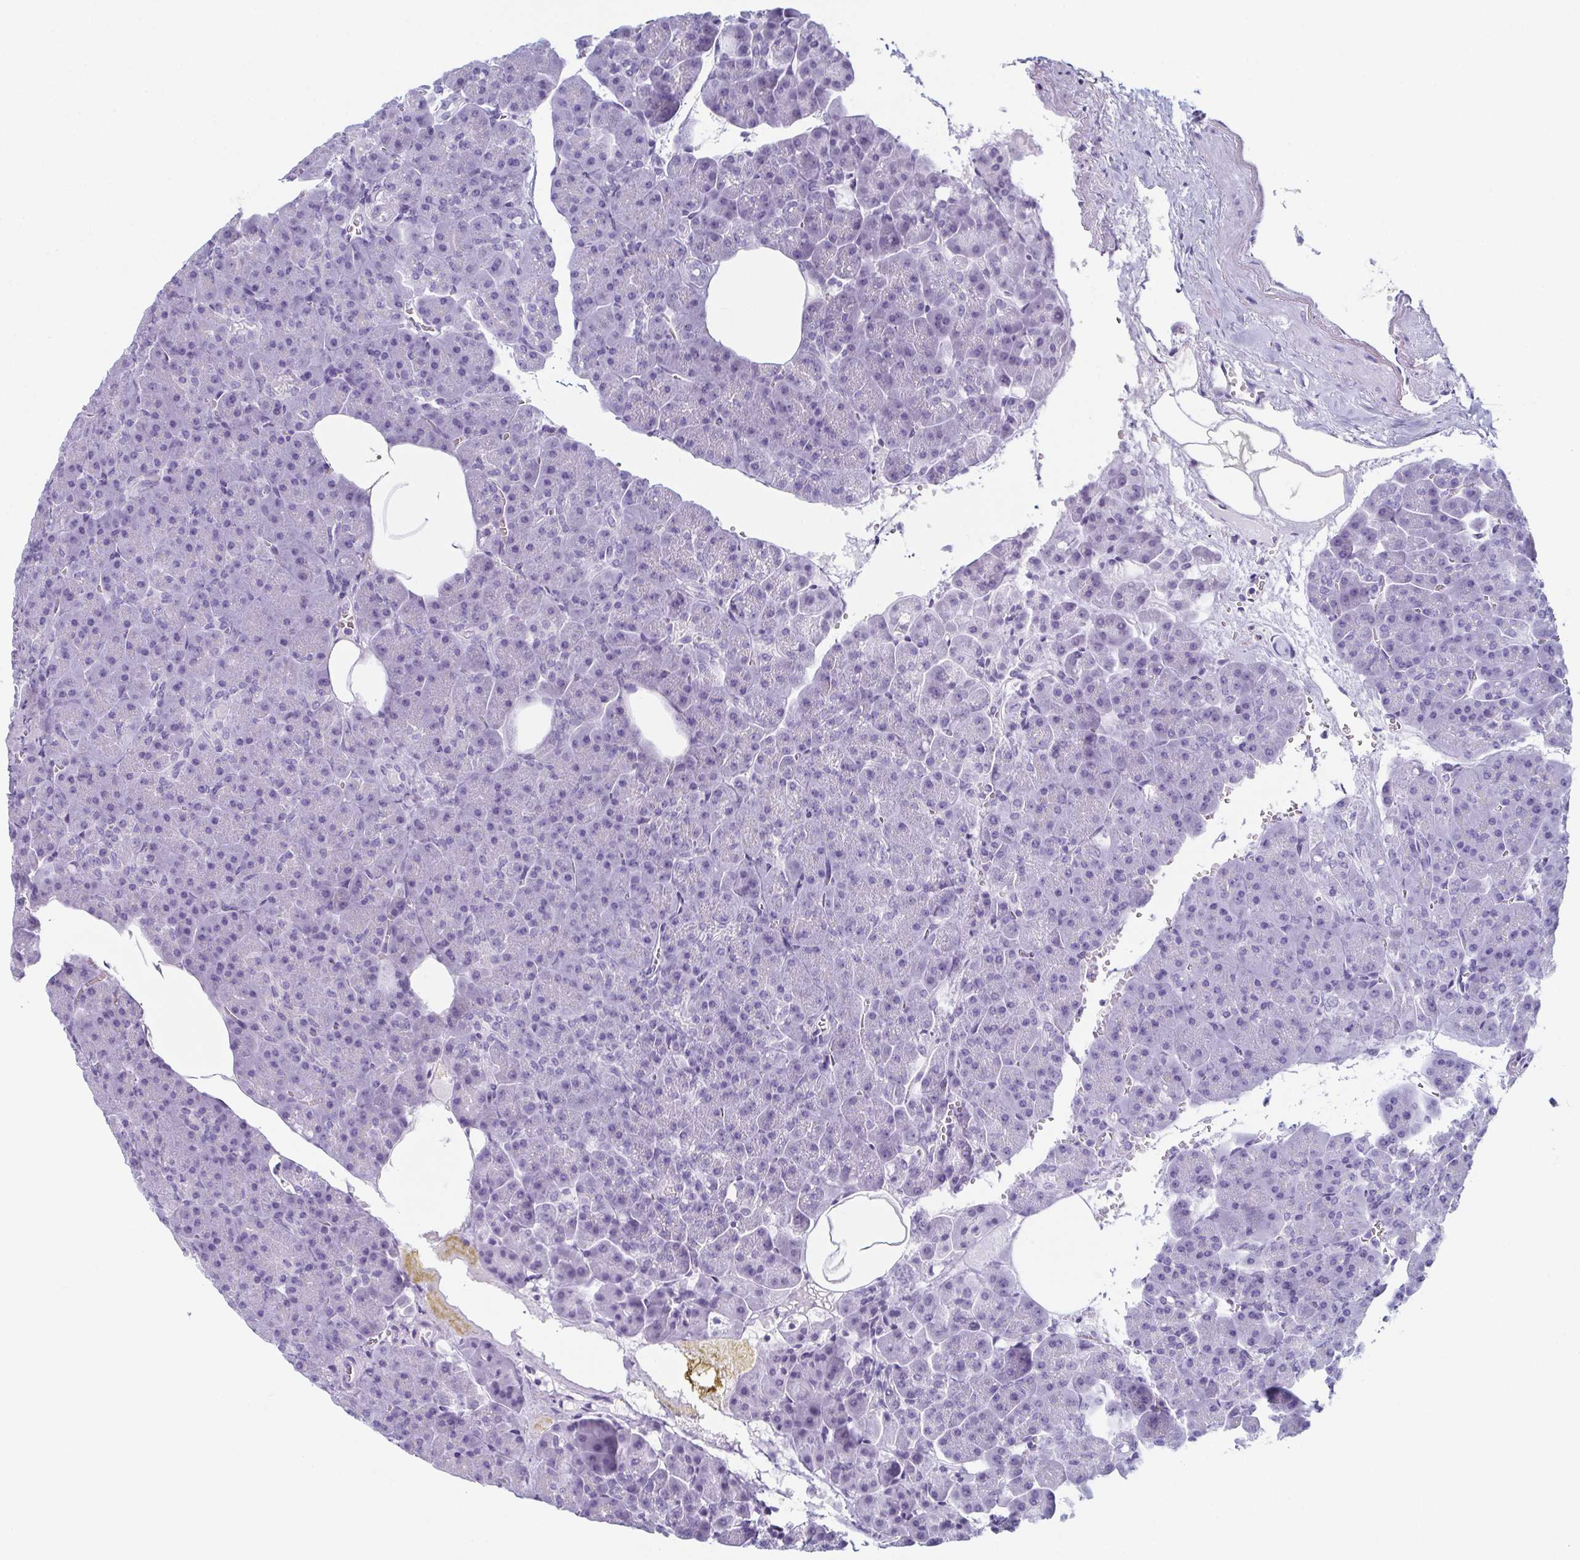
{"staining": {"intensity": "negative", "quantity": "none", "location": "none"}, "tissue": "pancreas", "cell_type": "Exocrine glandular cells", "image_type": "normal", "snomed": [{"axis": "morphology", "description": "Normal tissue, NOS"}, {"axis": "topography", "description": "Pancreas"}], "caption": "This is an IHC photomicrograph of benign human pancreas. There is no expression in exocrine glandular cells.", "gene": "ENKUR", "patient": {"sex": "female", "age": 74}}